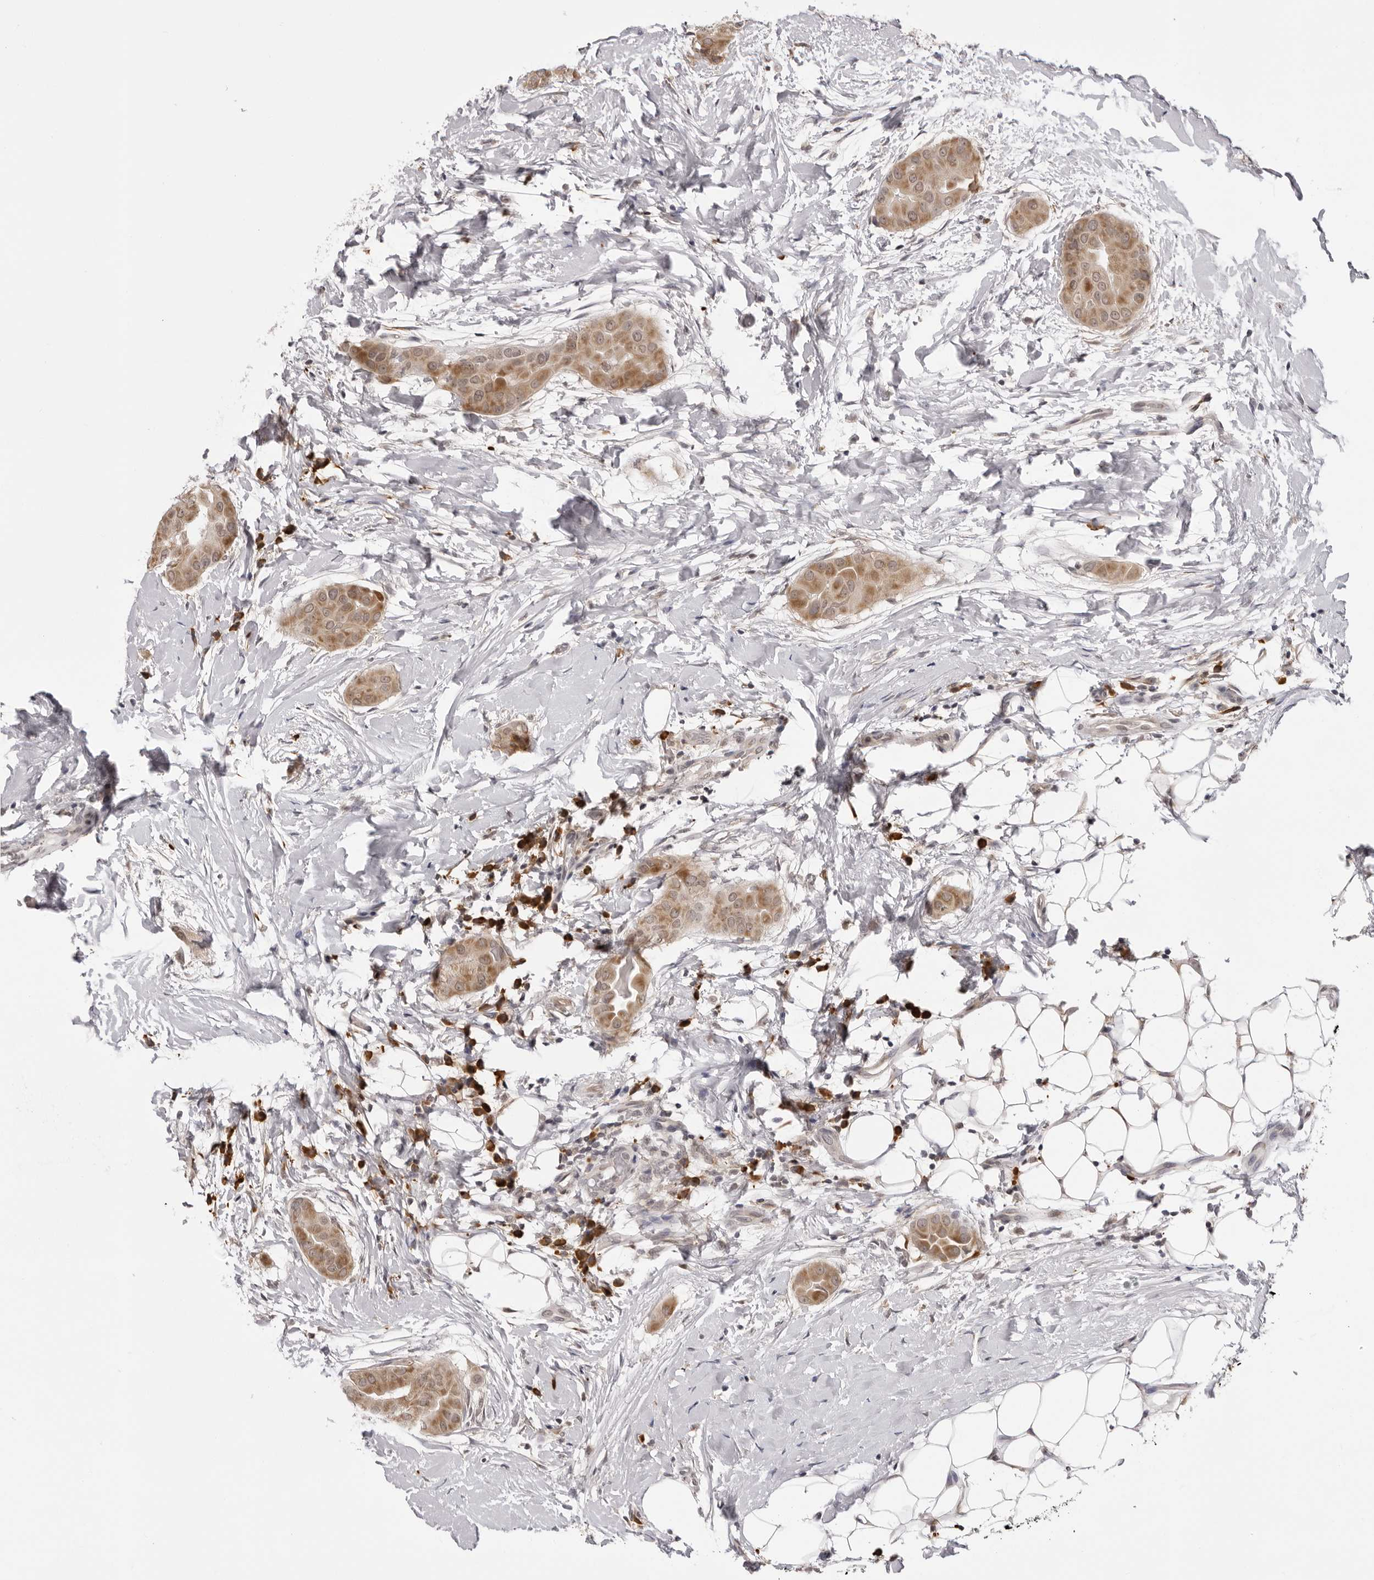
{"staining": {"intensity": "moderate", "quantity": ">75%", "location": "cytoplasmic/membranous"}, "tissue": "thyroid cancer", "cell_type": "Tumor cells", "image_type": "cancer", "snomed": [{"axis": "morphology", "description": "Papillary adenocarcinoma, NOS"}, {"axis": "topography", "description": "Thyroid gland"}], "caption": "This histopathology image demonstrates immunohistochemistry (IHC) staining of thyroid cancer, with medium moderate cytoplasmic/membranous expression in approximately >75% of tumor cells.", "gene": "ZC3H11A", "patient": {"sex": "male", "age": 33}}